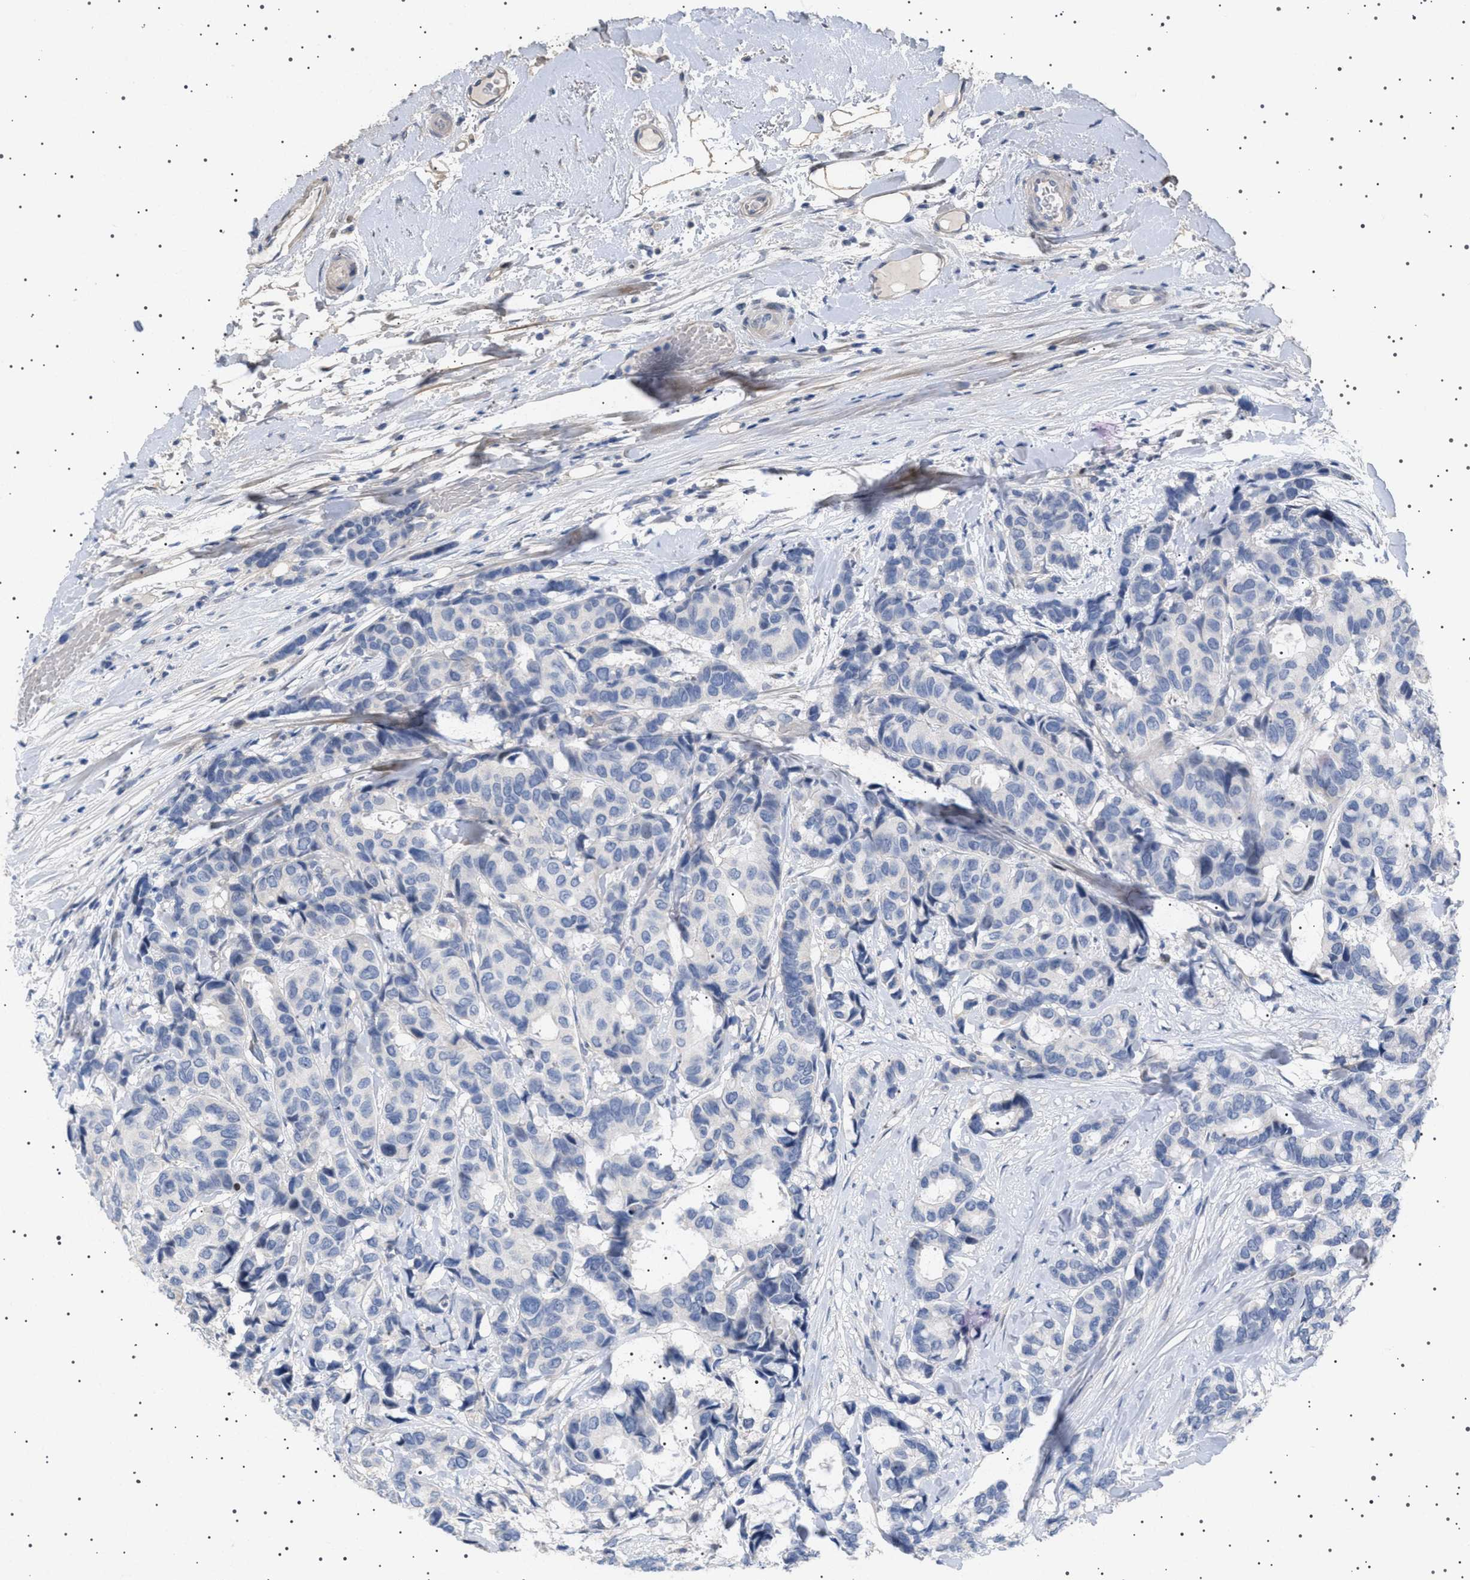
{"staining": {"intensity": "negative", "quantity": "none", "location": "none"}, "tissue": "breast cancer", "cell_type": "Tumor cells", "image_type": "cancer", "snomed": [{"axis": "morphology", "description": "Duct carcinoma"}, {"axis": "topography", "description": "Breast"}], "caption": "High power microscopy image of an IHC histopathology image of breast invasive ductal carcinoma, revealing no significant expression in tumor cells. (DAB IHC visualized using brightfield microscopy, high magnification).", "gene": "HTR1A", "patient": {"sex": "female", "age": 87}}